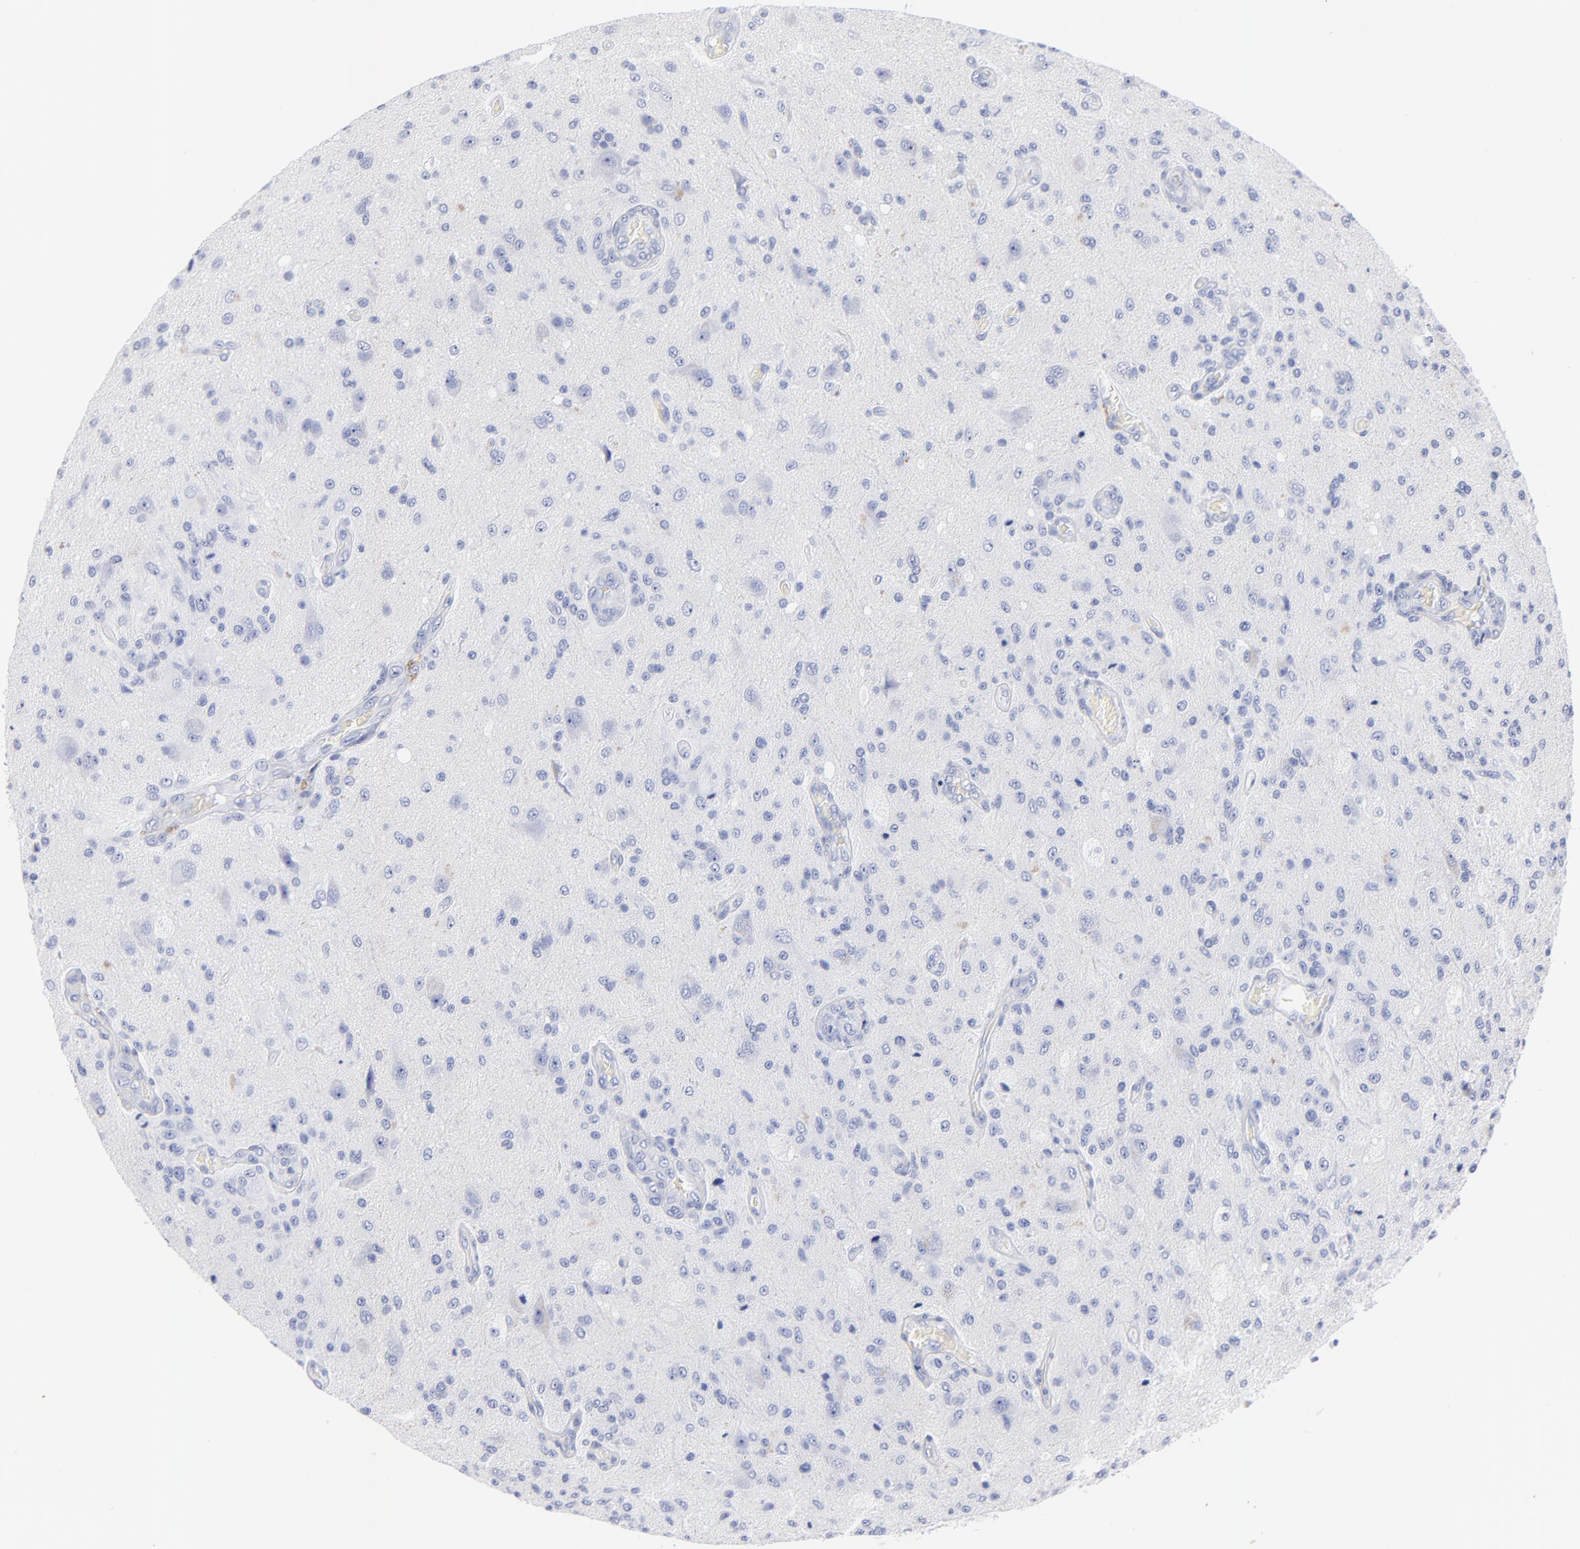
{"staining": {"intensity": "negative", "quantity": "none", "location": "none"}, "tissue": "glioma", "cell_type": "Tumor cells", "image_type": "cancer", "snomed": [{"axis": "morphology", "description": "Normal tissue, NOS"}, {"axis": "morphology", "description": "Glioma, malignant, High grade"}, {"axis": "topography", "description": "Cerebral cortex"}], "caption": "This is an IHC histopathology image of malignant glioma (high-grade). There is no staining in tumor cells.", "gene": "ACY1", "patient": {"sex": "male", "age": 77}}